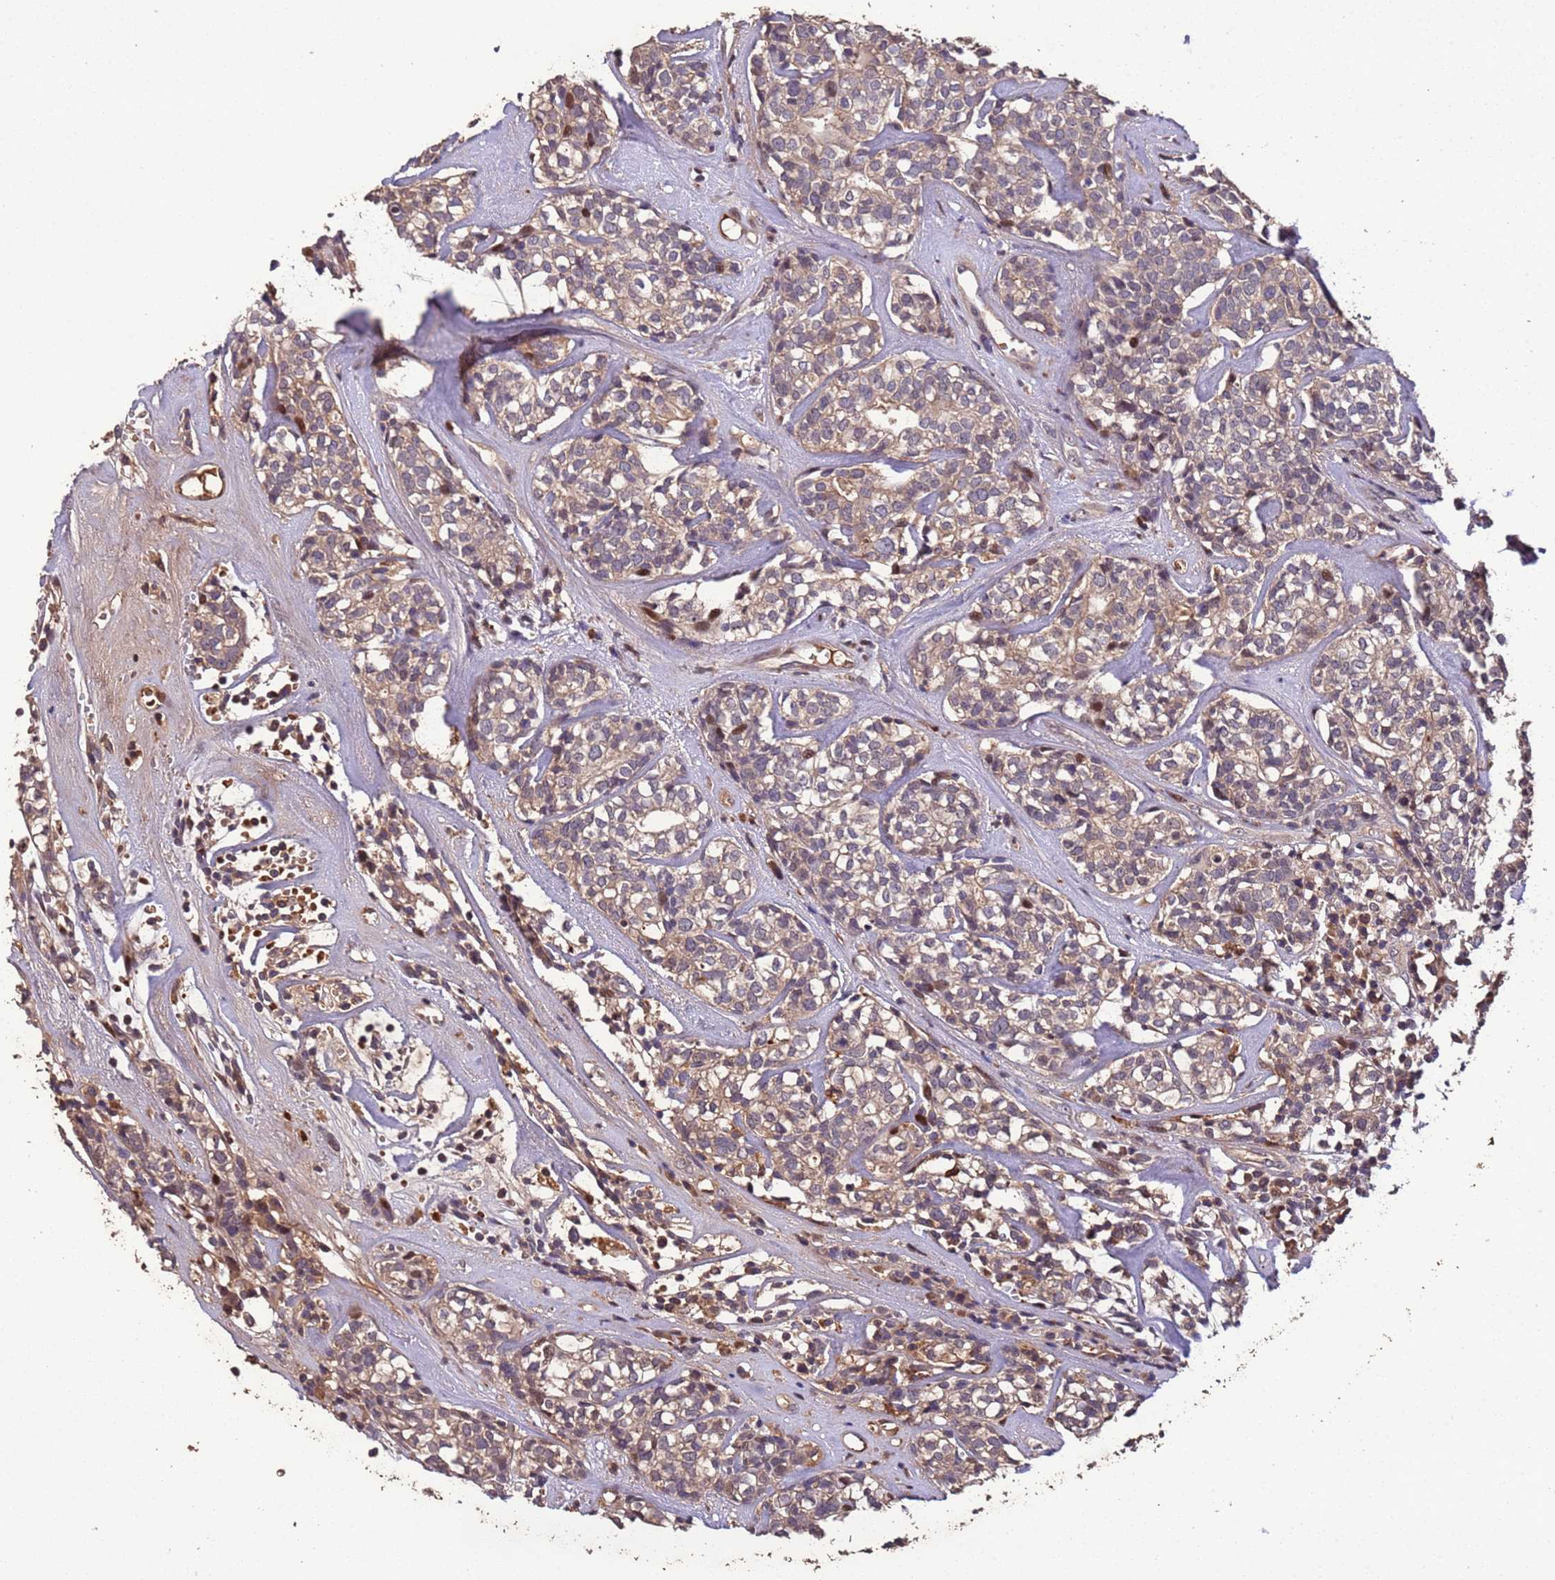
{"staining": {"intensity": "weak", "quantity": "25%-75%", "location": "cytoplasmic/membranous"}, "tissue": "head and neck cancer", "cell_type": "Tumor cells", "image_type": "cancer", "snomed": [{"axis": "morphology", "description": "Adenocarcinoma, NOS"}, {"axis": "topography", "description": "Salivary gland"}, {"axis": "topography", "description": "Head-Neck"}], "caption": "Weak cytoplasmic/membranous staining for a protein is identified in approximately 25%-75% of tumor cells of head and neck cancer (adenocarcinoma) using immunohistochemistry.", "gene": "CCDC184", "patient": {"sex": "female", "age": 65}}